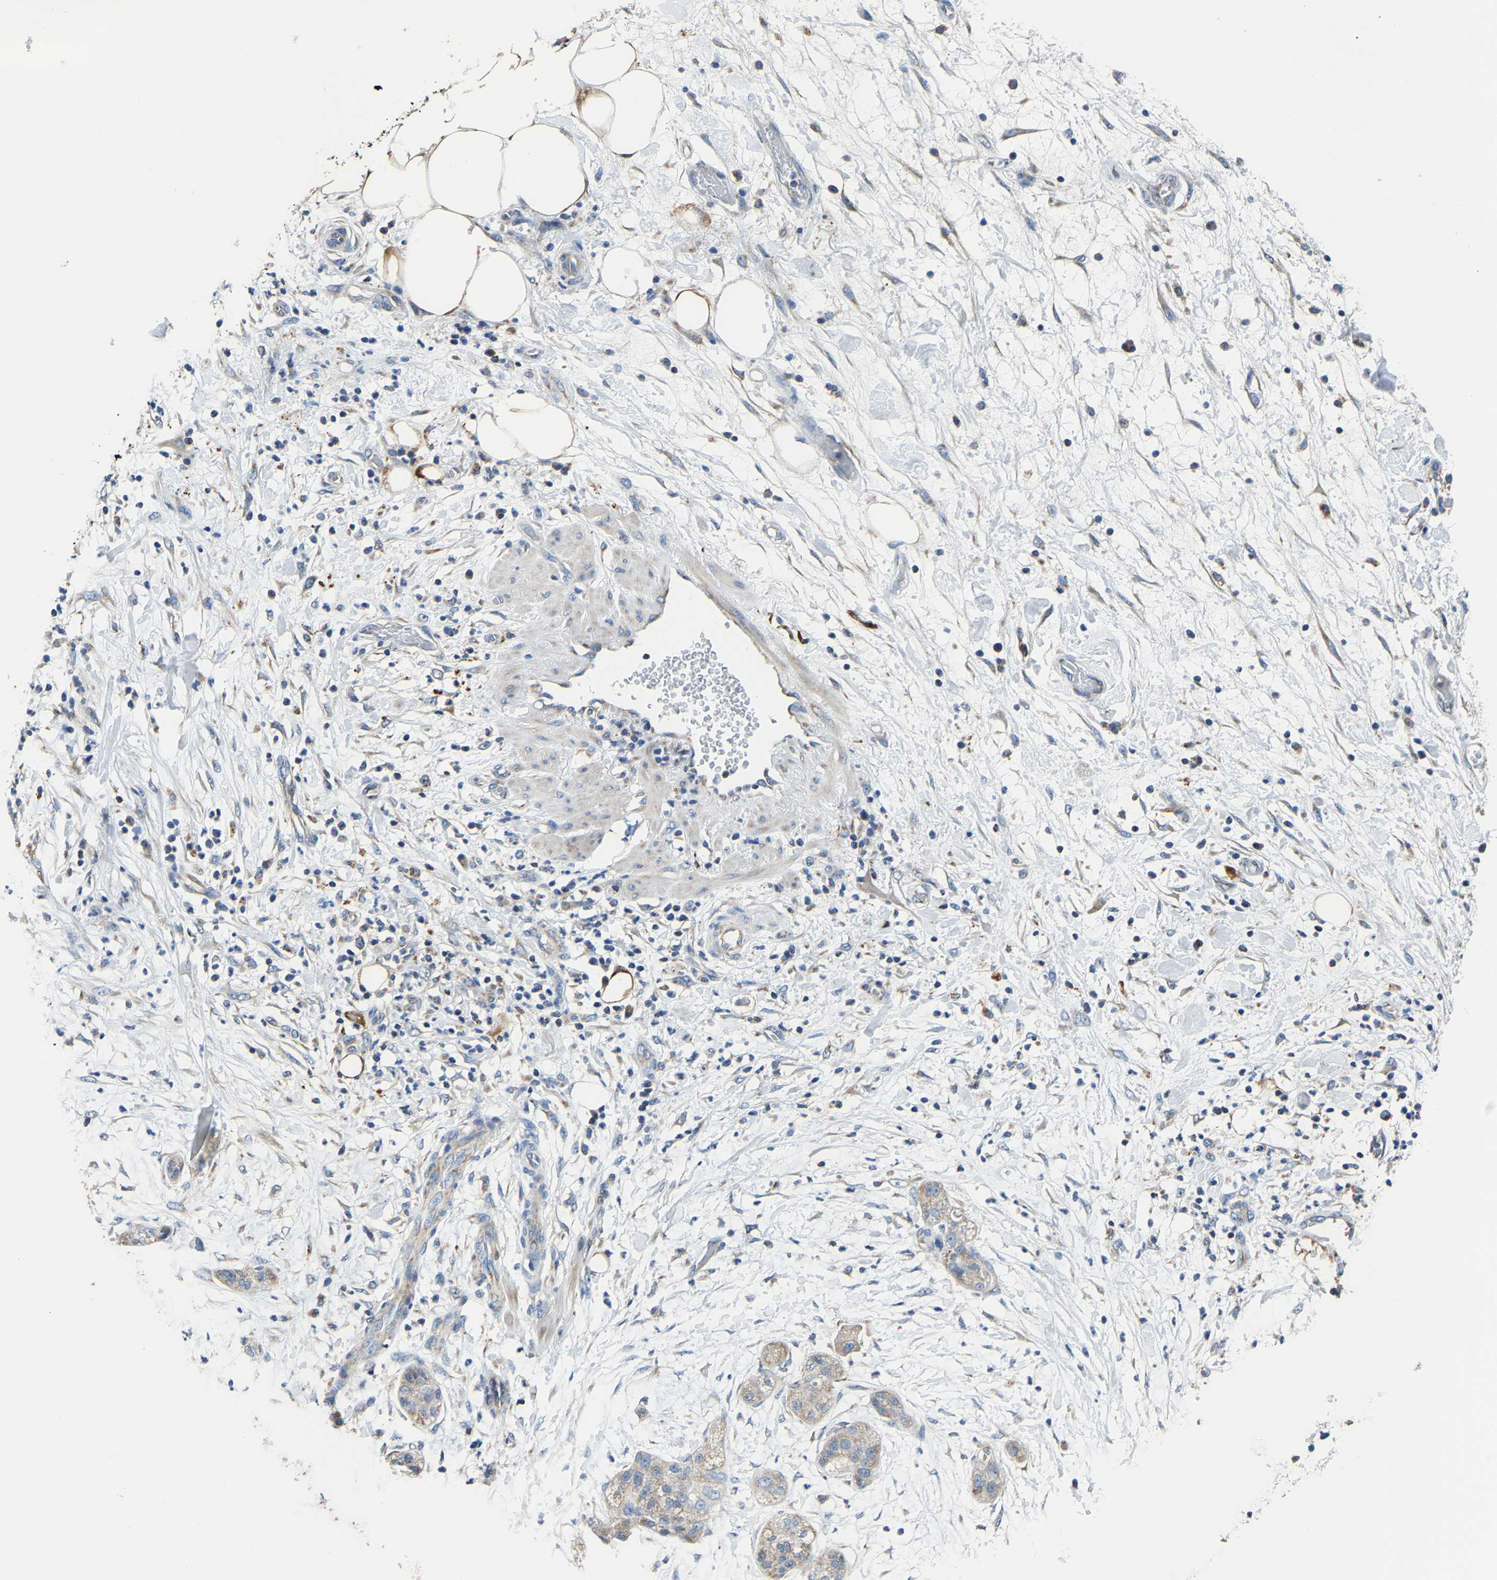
{"staining": {"intensity": "weak", "quantity": ">75%", "location": "cytoplasmic/membranous"}, "tissue": "pancreatic cancer", "cell_type": "Tumor cells", "image_type": "cancer", "snomed": [{"axis": "morphology", "description": "Adenocarcinoma, NOS"}, {"axis": "topography", "description": "Pancreas"}], "caption": "A photomicrograph showing weak cytoplasmic/membranous expression in about >75% of tumor cells in adenocarcinoma (pancreatic), as visualized by brown immunohistochemical staining.", "gene": "AGK", "patient": {"sex": "female", "age": 78}}